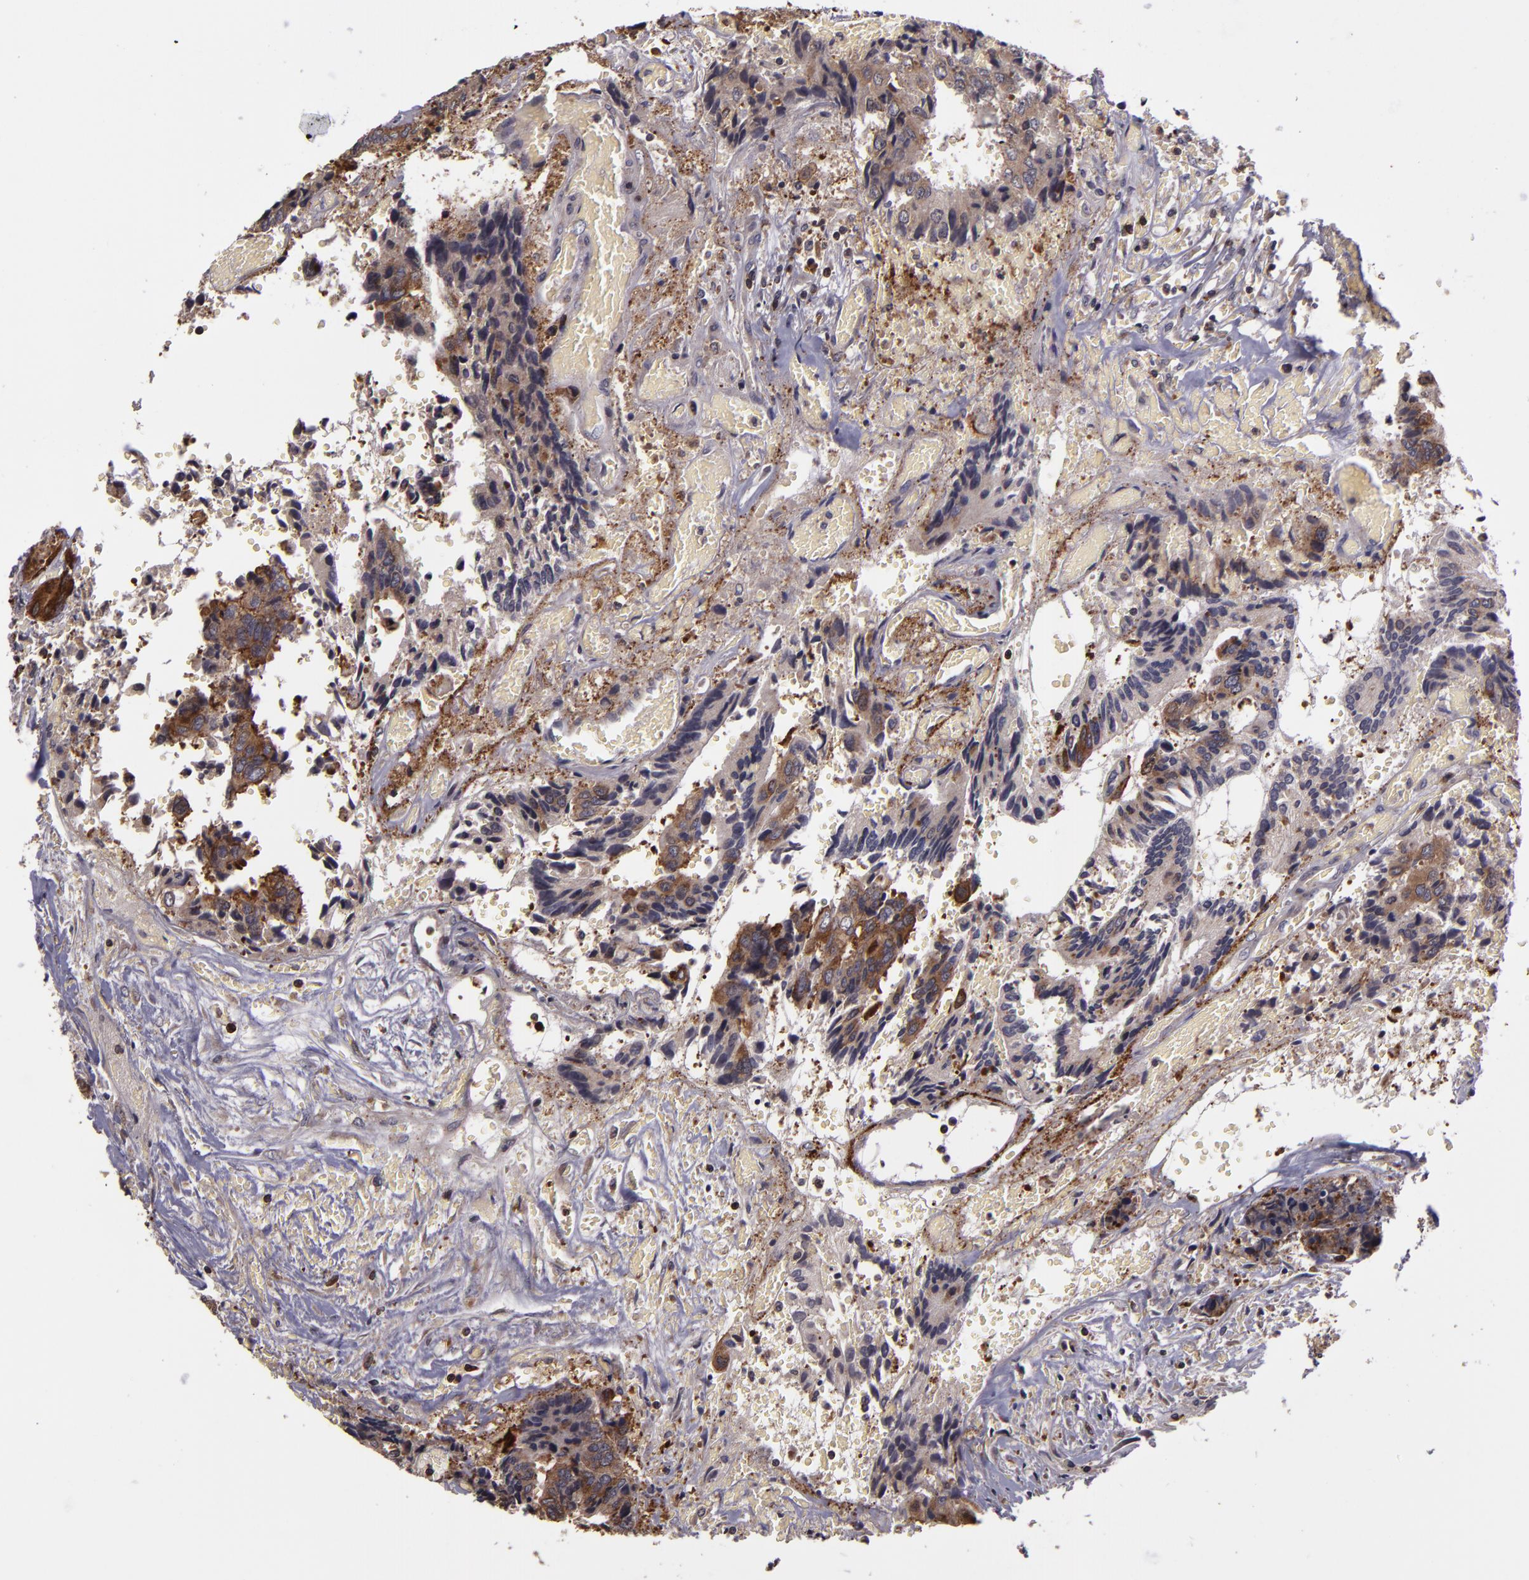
{"staining": {"intensity": "strong", "quantity": ">75%", "location": "cytoplasmic/membranous"}, "tissue": "colorectal cancer", "cell_type": "Tumor cells", "image_type": "cancer", "snomed": [{"axis": "morphology", "description": "Adenocarcinoma, NOS"}, {"axis": "topography", "description": "Rectum"}], "caption": "Human colorectal adenocarcinoma stained with a brown dye displays strong cytoplasmic/membranous positive staining in approximately >75% of tumor cells.", "gene": "SLC9A3R1", "patient": {"sex": "male", "age": 55}}